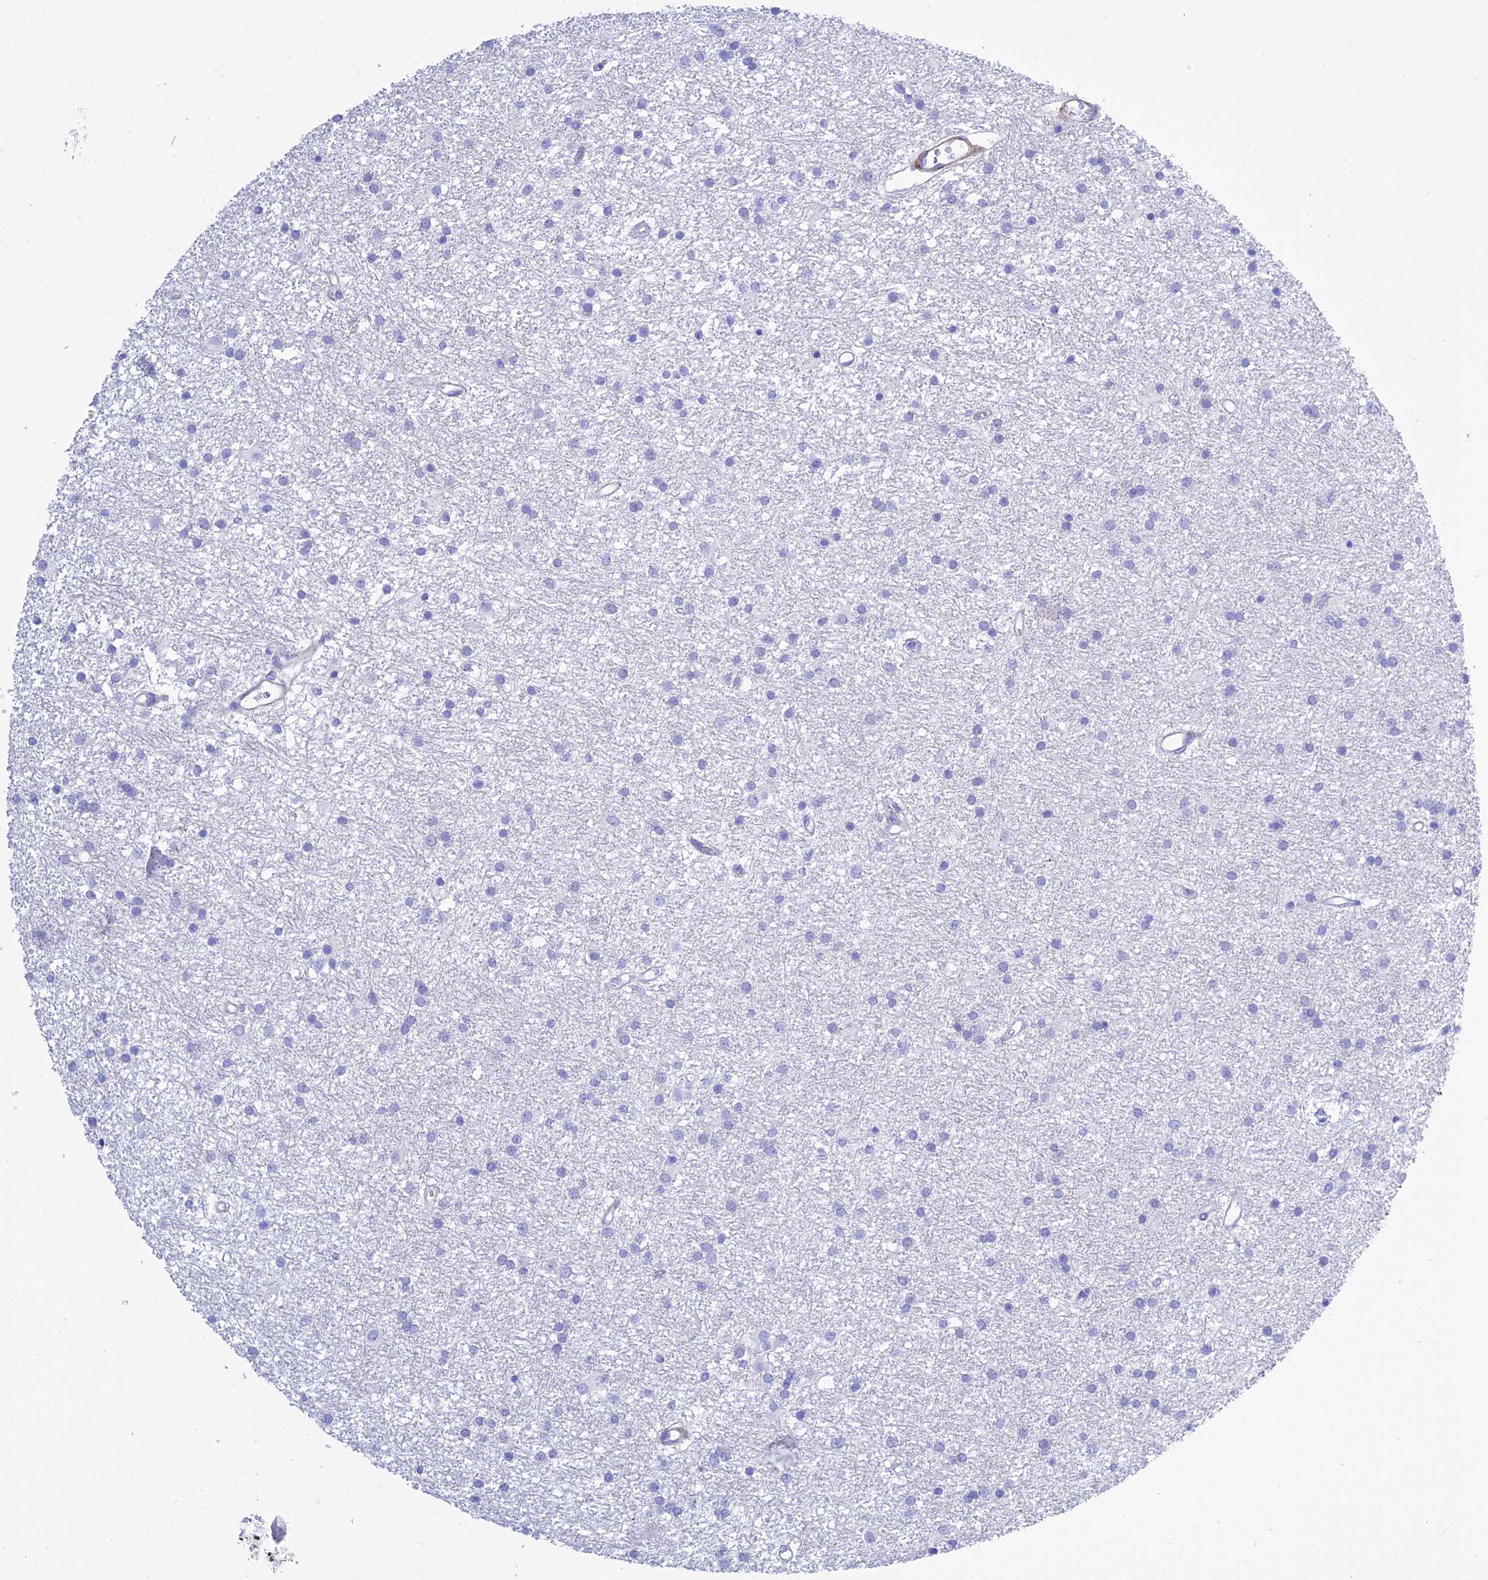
{"staining": {"intensity": "negative", "quantity": "none", "location": "none"}, "tissue": "glioma", "cell_type": "Tumor cells", "image_type": "cancer", "snomed": [{"axis": "morphology", "description": "Glioma, malignant, High grade"}, {"axis": "topography", "description": "Brain"}], "caption": "Protein analysis of malignant glioma (high-grade) displays no significant staining in tumor cells.", "gene": "FRA10AC1", "patient": {"sex": "male", "age": 77}}